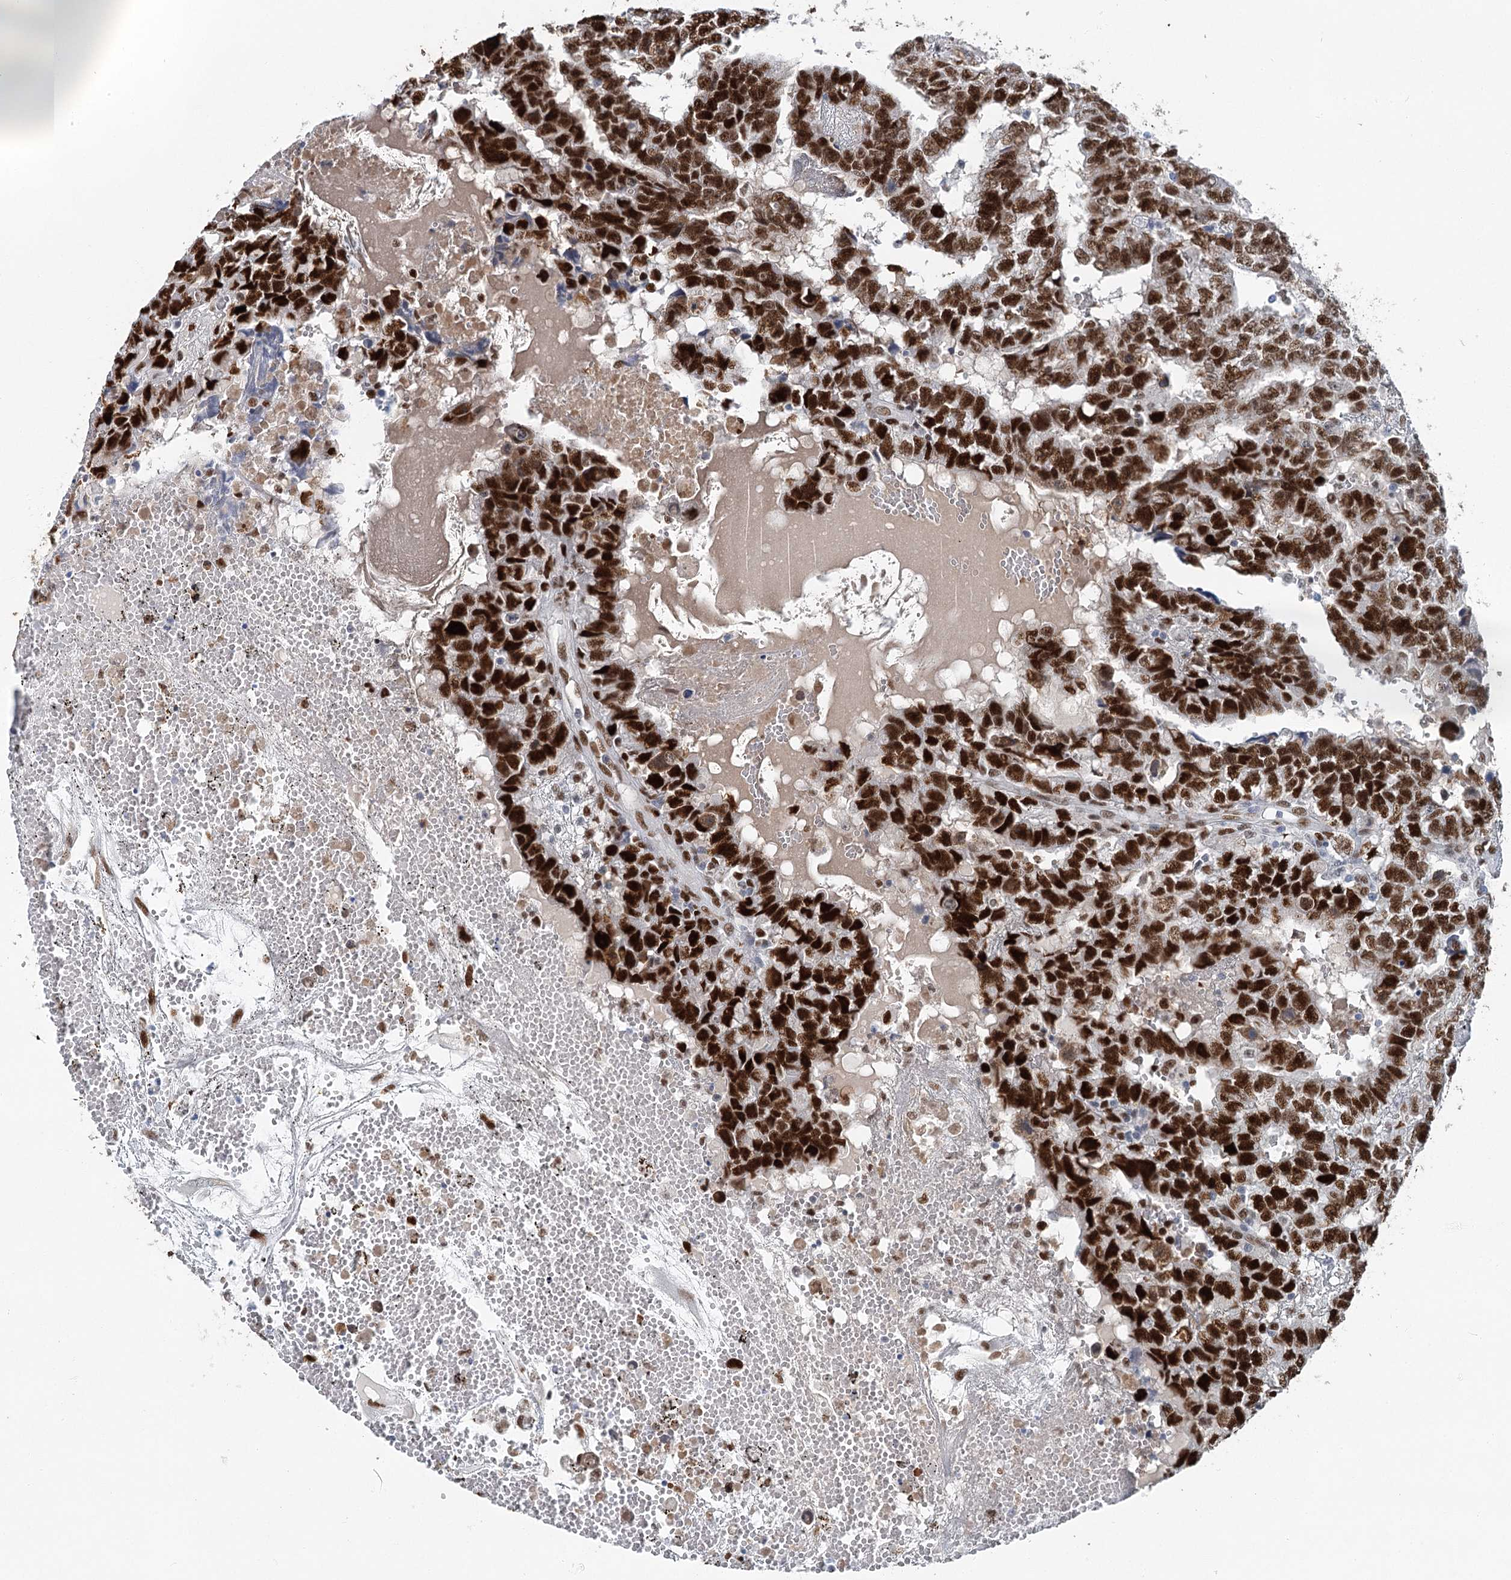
{"staining": {"intensity": "strong", "quantity": ">75%", "location": "nuclear"}, "tissue": "testis cancer", "cell_type": "Tumor cells", "image_type": "cancer", "snomed": [{"axis": "morphology", "description": "Carcinoma, Embryonal, NOS"}, {"axis": "topography", "description": "Testis"}], "caption": "DAB (3,3'-diaminobenzidine) immunohistochemical staining of human testis cancer (embryonal carcinoma) demonstrates strong nuclear protein expression in about >75% of tumor cells. (Brightfield microscopy of DAB IHC at high magnification).", "gene": "HAT1", "patient": {"sex": "male", "age": 25}}